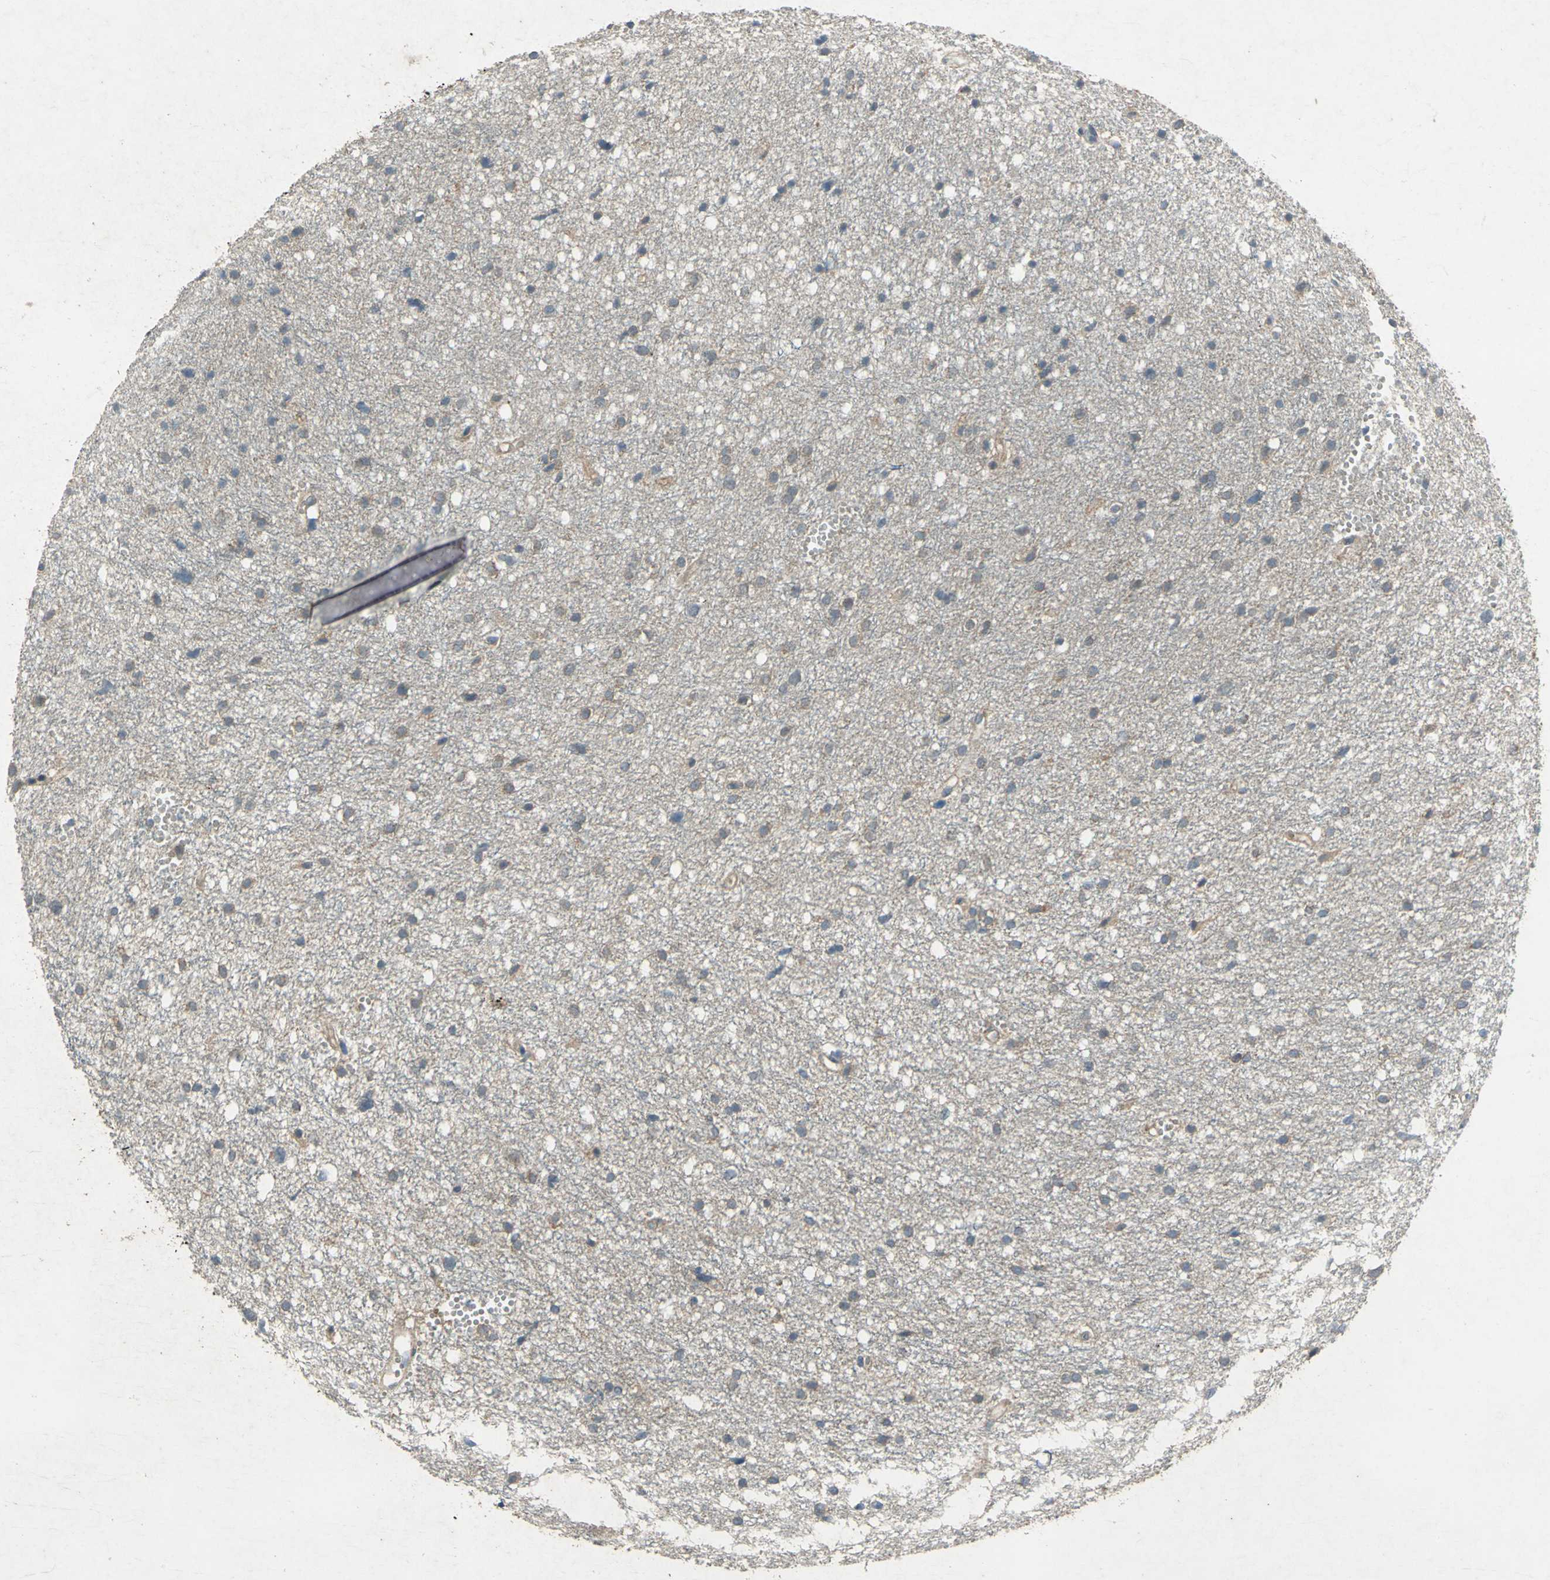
{"staining": {"intensity": "weak", "quantity": "25%-75%", "location": "cytoplasmic/membranous"}, "tissue": "glioma", "cell_type": "Tumor cells", "image_type": "cancer", "snomed": [{"axis": "morphology", "description": "Glioma, malignant, High grade"}, {"axis": "topography", "description": "Brain"}], "caption": "Immunohistochemistry (IHC) (DAB (3,3'-diaminobenzidine)) staining of human high-grade glioma (malignant) shows weak cytoplasmic/membranous protein expression in about 25%-75% of tumor cells.", "gene": "EMCN", "patient": {"sex": "female", "age": 59}}